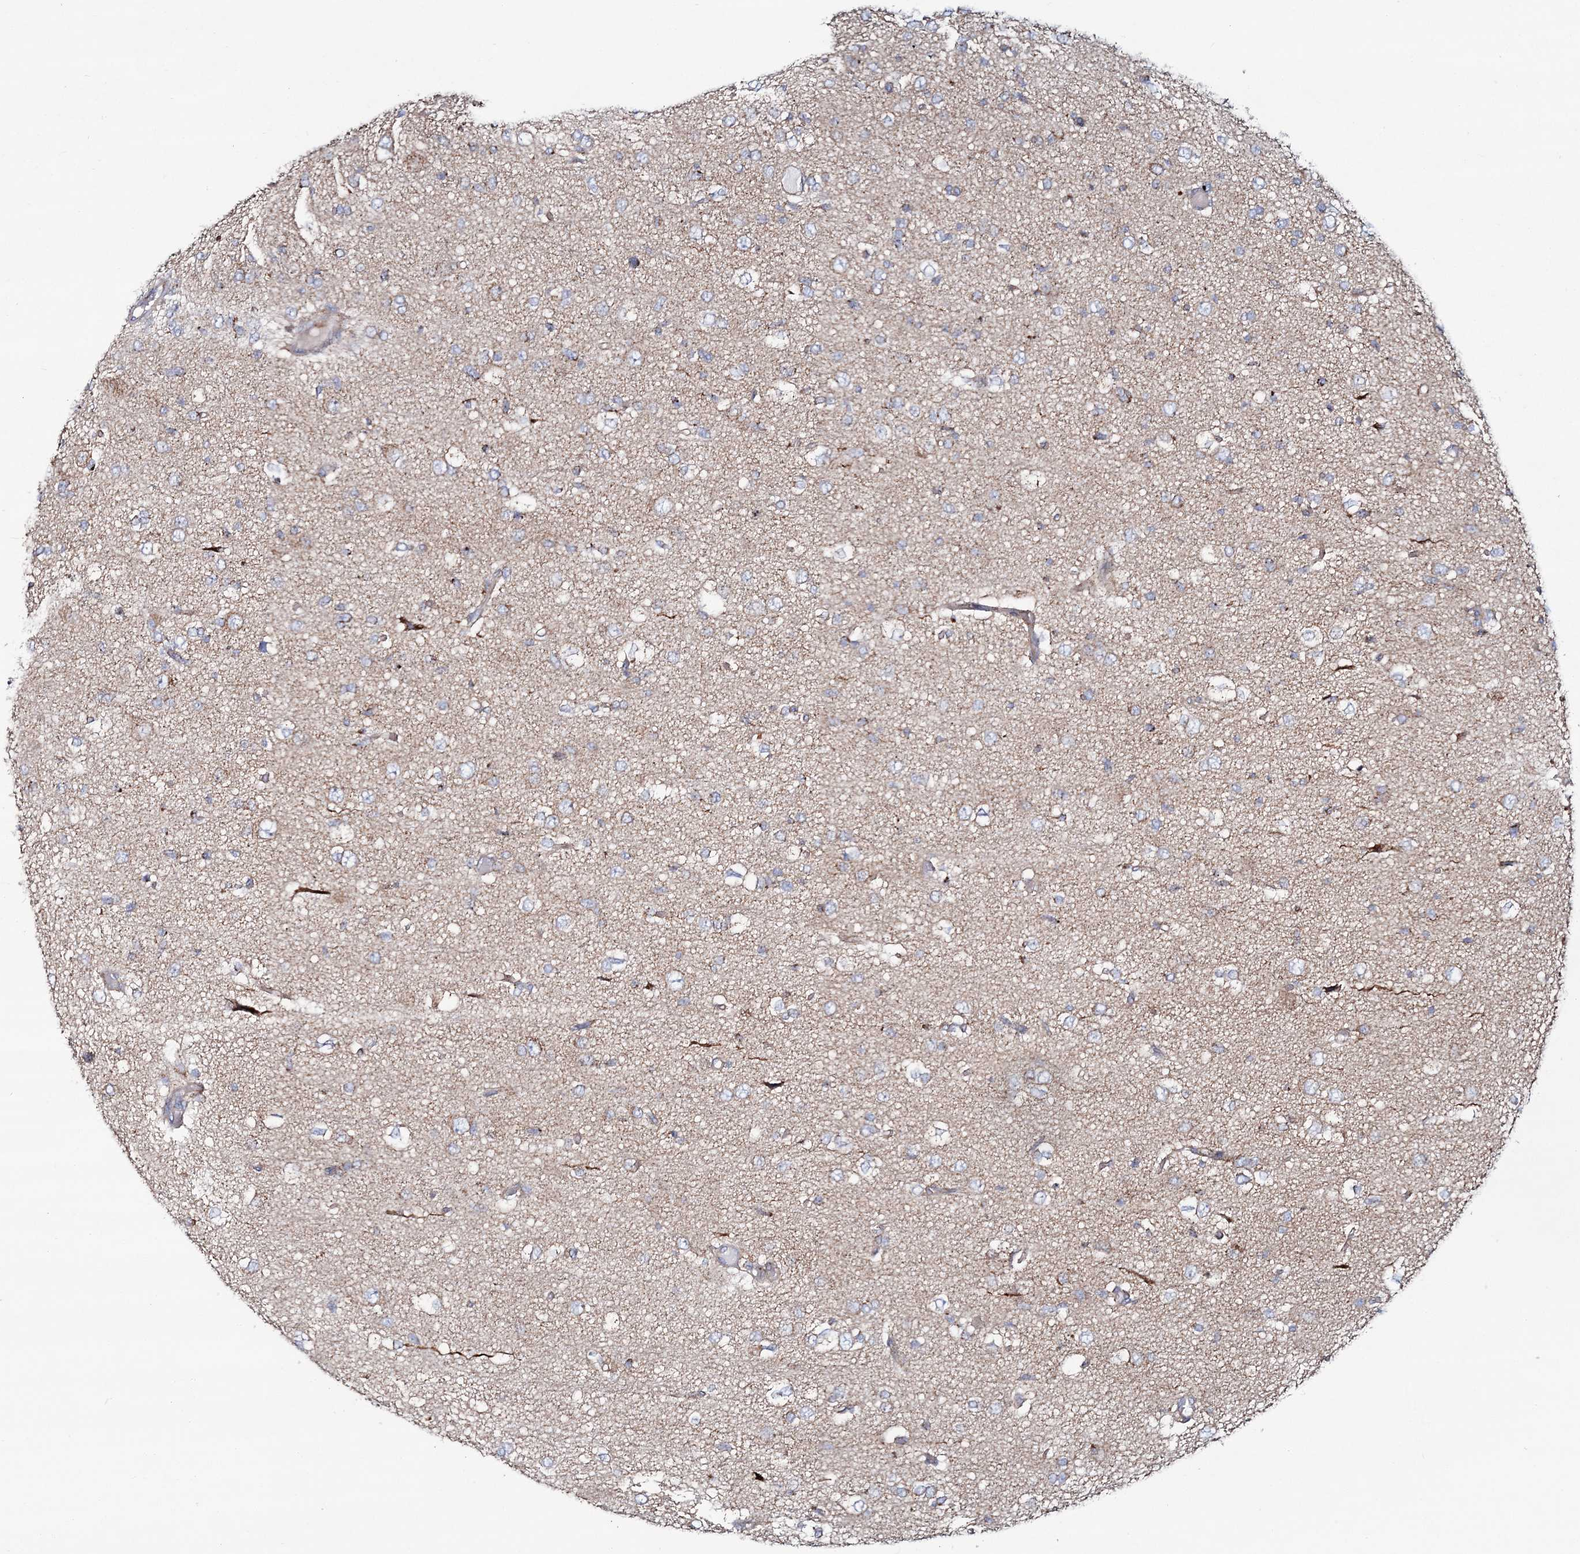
{"staining": {"intensity": "weak", "quantity": "<25%", "location": "cytoplasmic/membranous"}, "tissue": "glioma", "cell_type": "Tumor cells", "image_type": "cancer", "snomed": [{"axis": "morphology", "description": "Glioma, malignant, High grade"}, {"axis": "topography", "description": "Brain"}], "caption": "There is no significant expression in tumor cells of malignant glioma (high-grade). Brightfield microscopy of immunohistochemistry stained with DAB (brown) and hematoxylin (blue), captured at high magnification.", "gene": "ARHGAP6", "patient": {"sex": "female", "age": 59}}